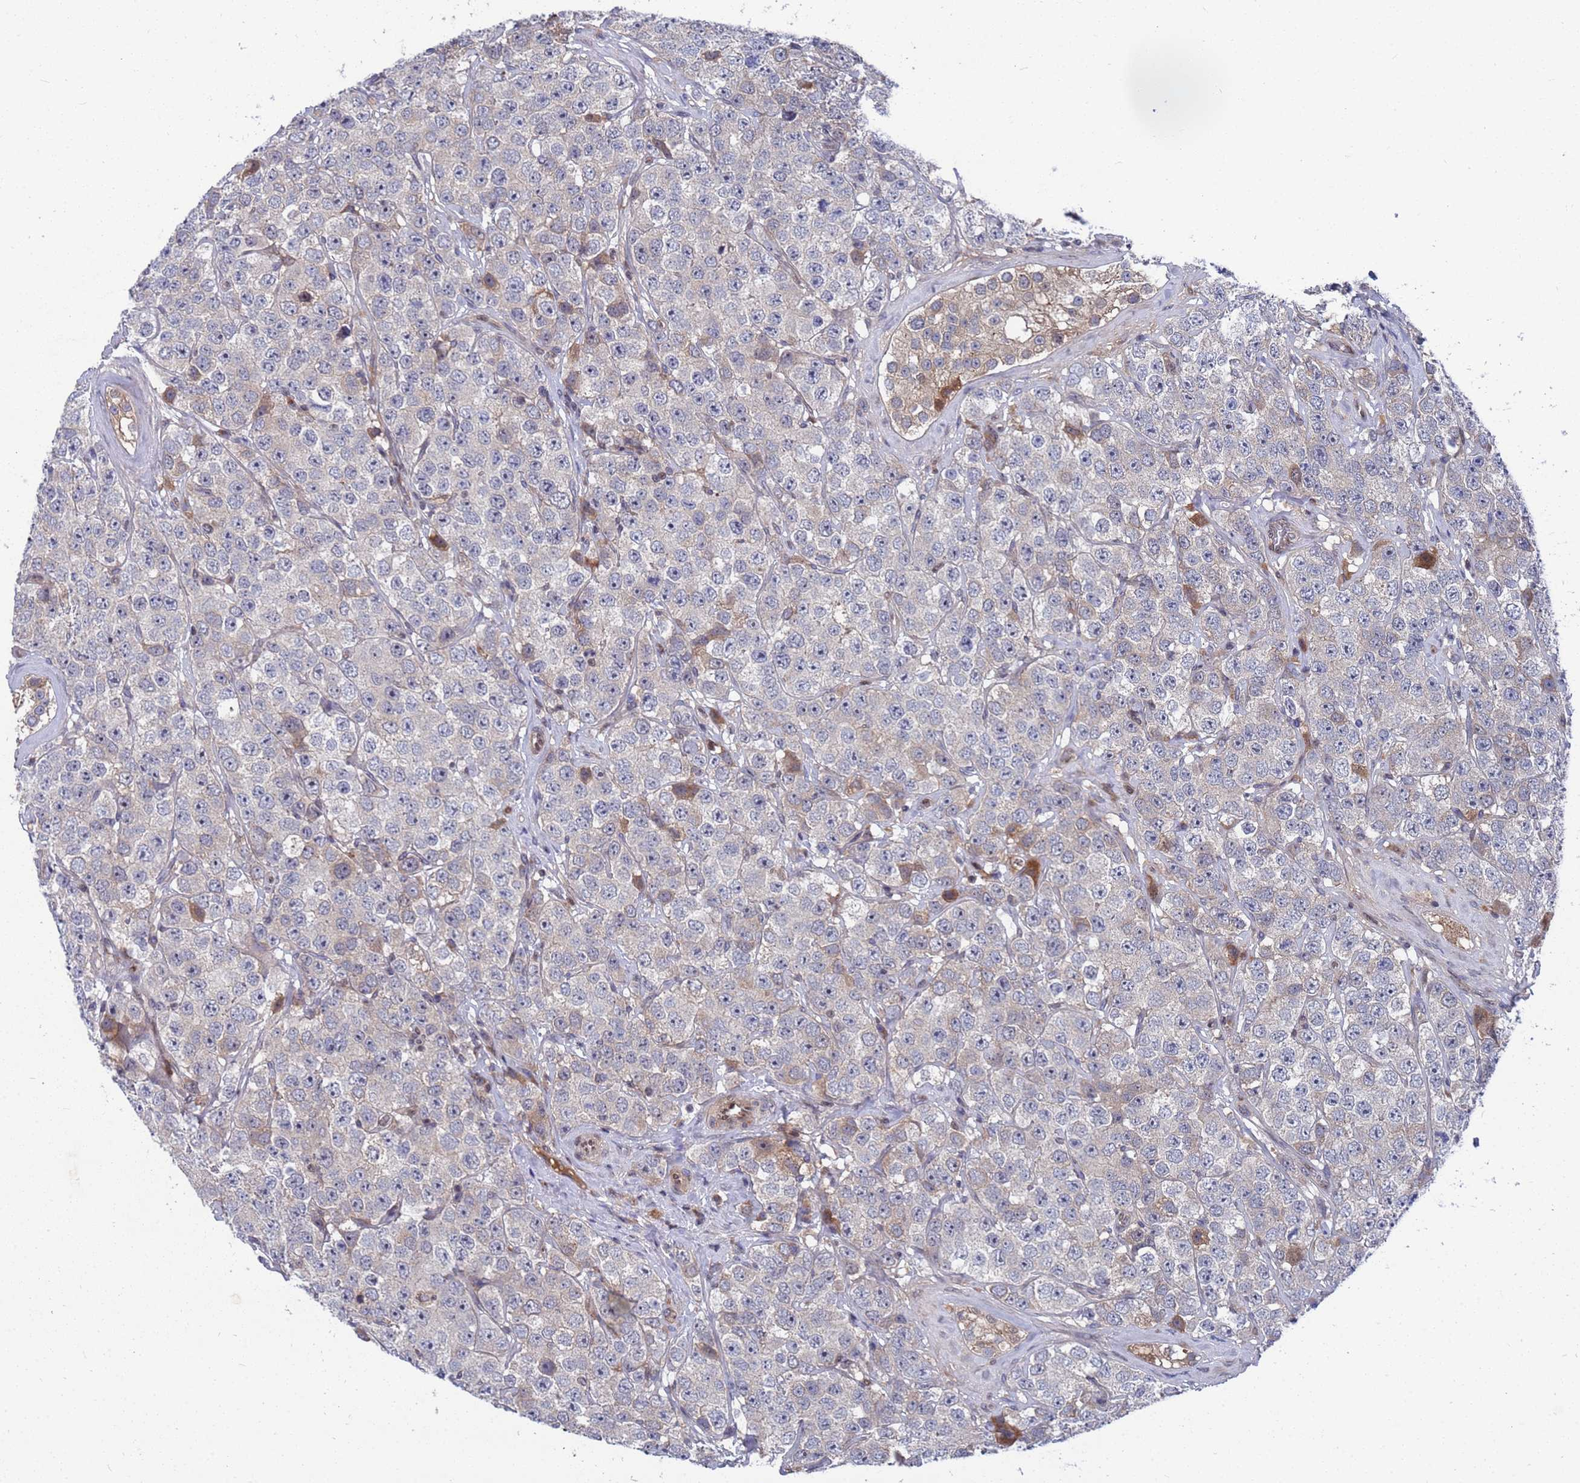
{"staining": {"intensity": "negative", "quantity": "none", "location": "none"}, "tissue": "testis cancer", "cell_type": "Tumor cells", "image_type": "cancer", "snomed": [{"axis": "morphology", "description": "Seminoma, NOS"}, {"axis": "topography", "description": "Testis"}], "caption": "Tumor cells are negative for protein expression in human testis cancer (seminoma). (Brightfield microscopy of DAB (3,3'-diaminobenzidine) immunohistochemistry at high magnification).", "gene": "TMBIM6", "patient": {"sex": "male", "age": 28}}